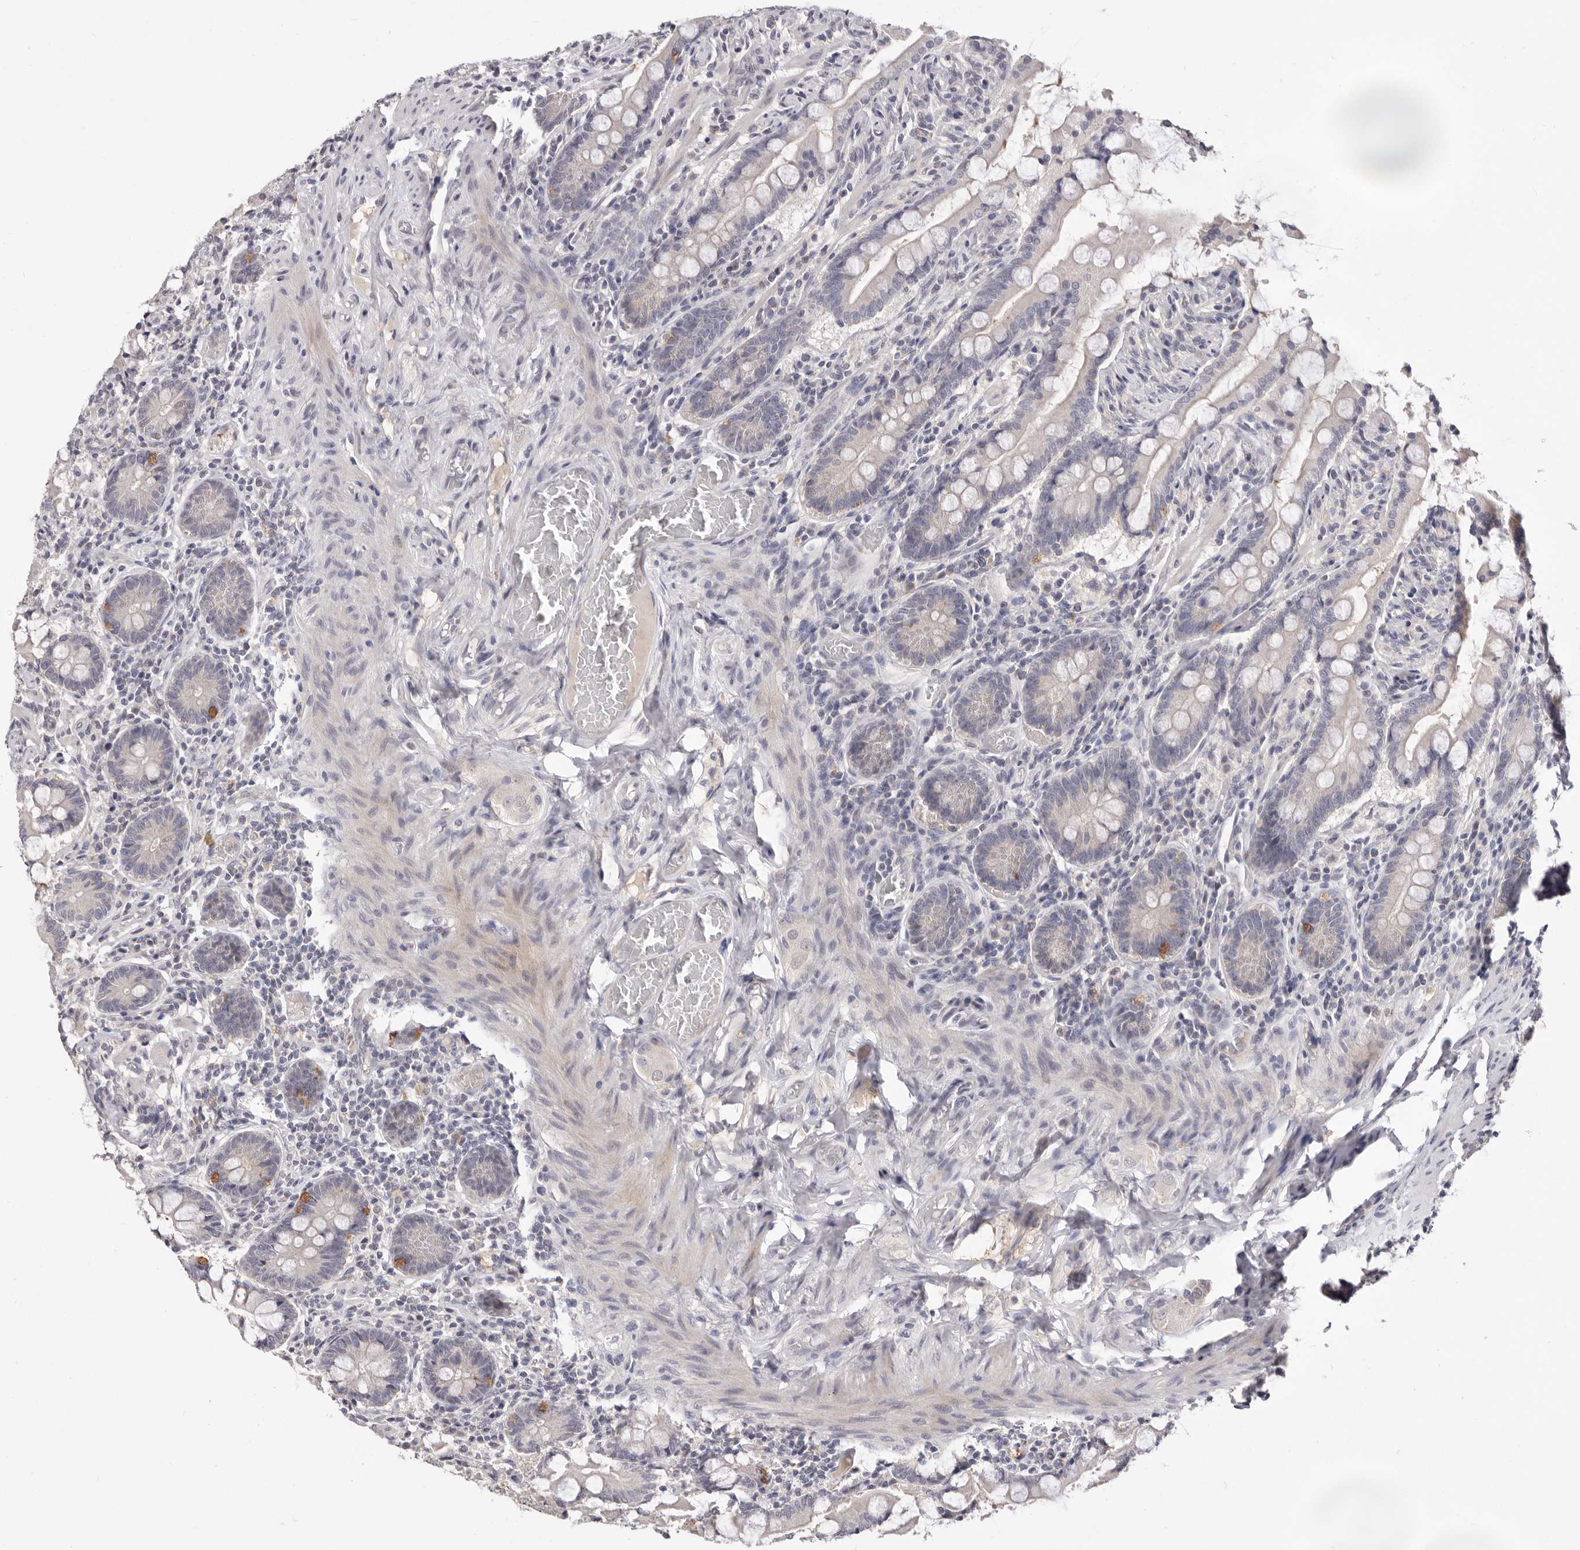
{"staining": {"intensity": "negative", "quantity": "none", "location": "none"}, "tissue": "small intestine", "cell_type": "Glandular cells", "image_type": "normal", "snomed": [{"axis": "morphology", "description": "Normal tissue, NOS"}, {"axis": "topography", "description": "Small intestine"}], "caption": "Immunohistochemistry of normal human small intestine reveals no expression in glandular cells. The staining was performed using DAB (3,3'-diaminobenzidine) to visualize the protein expression in brown, while the nuclei were stained in blue with hematoxylin (Magnification: 20x).", "gene": "DOP1A", "patient": {"sex": "male", "age": 41}}